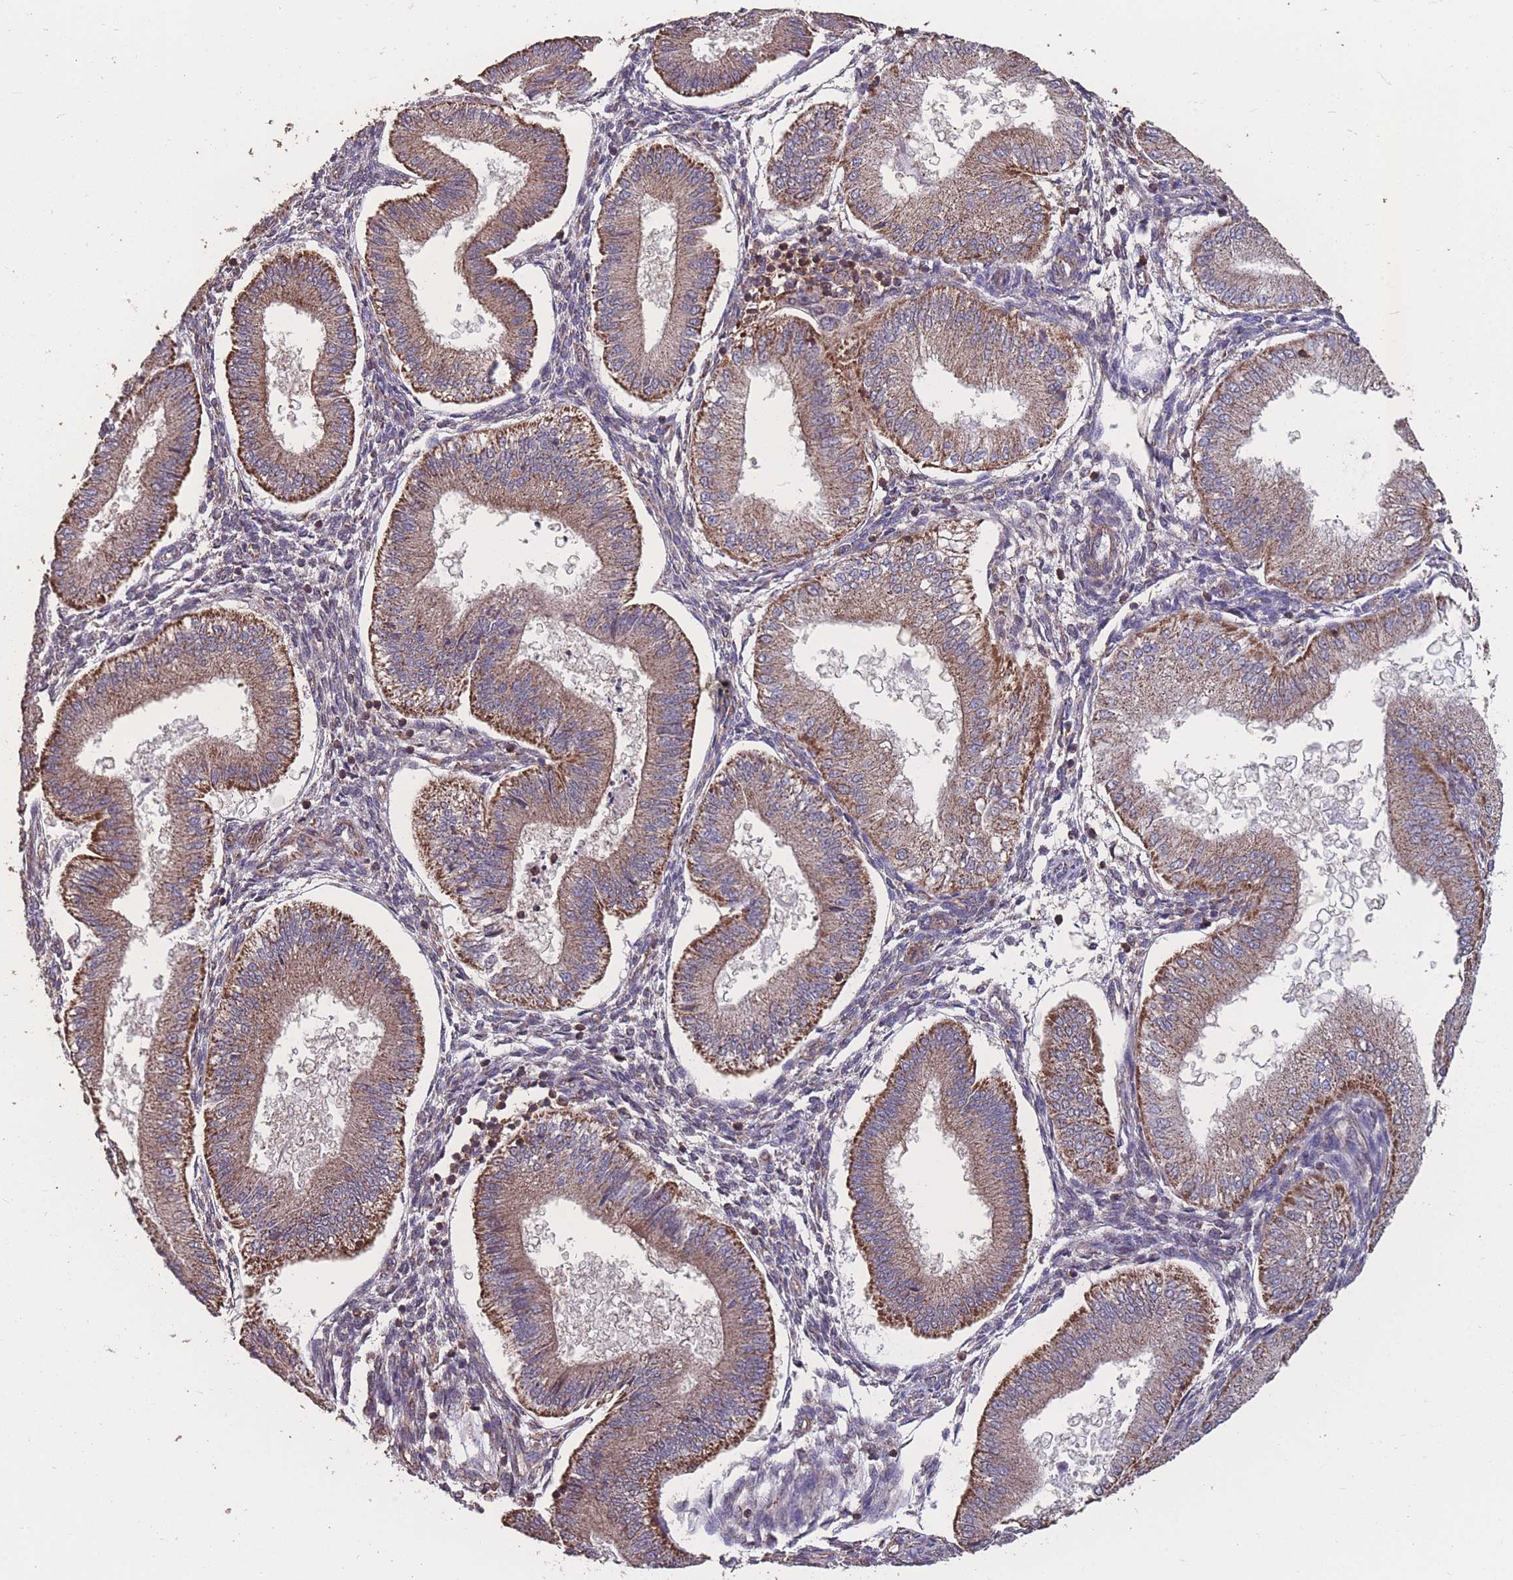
{"staining": {"intensity": "weak", "quantity": "<25%", "location": "cytoplasmic/membranous"}, "tissue": "endometrium", "cell_type": "Cells in endometrial stroma", "image_type": "normal", "snomed": [{"axis": "morphology", "description": "Normal tissue, NOS"}, {"axis": "topography", "description": "Endometrium"}], "caption": "DAB (3,3'-diaminobenzidine) immunohistochemical staining of benign endometrium displays no significant expression in cells in endometrial stroma. (Stains: DAB (3,3'-diaminobenzidine) IHC with hematoxylin counter stain, Microscopy: brightfield microscopy at high magnification).", "gene": "NUDT21", "patient": {"sex": "female", "age": 39}}